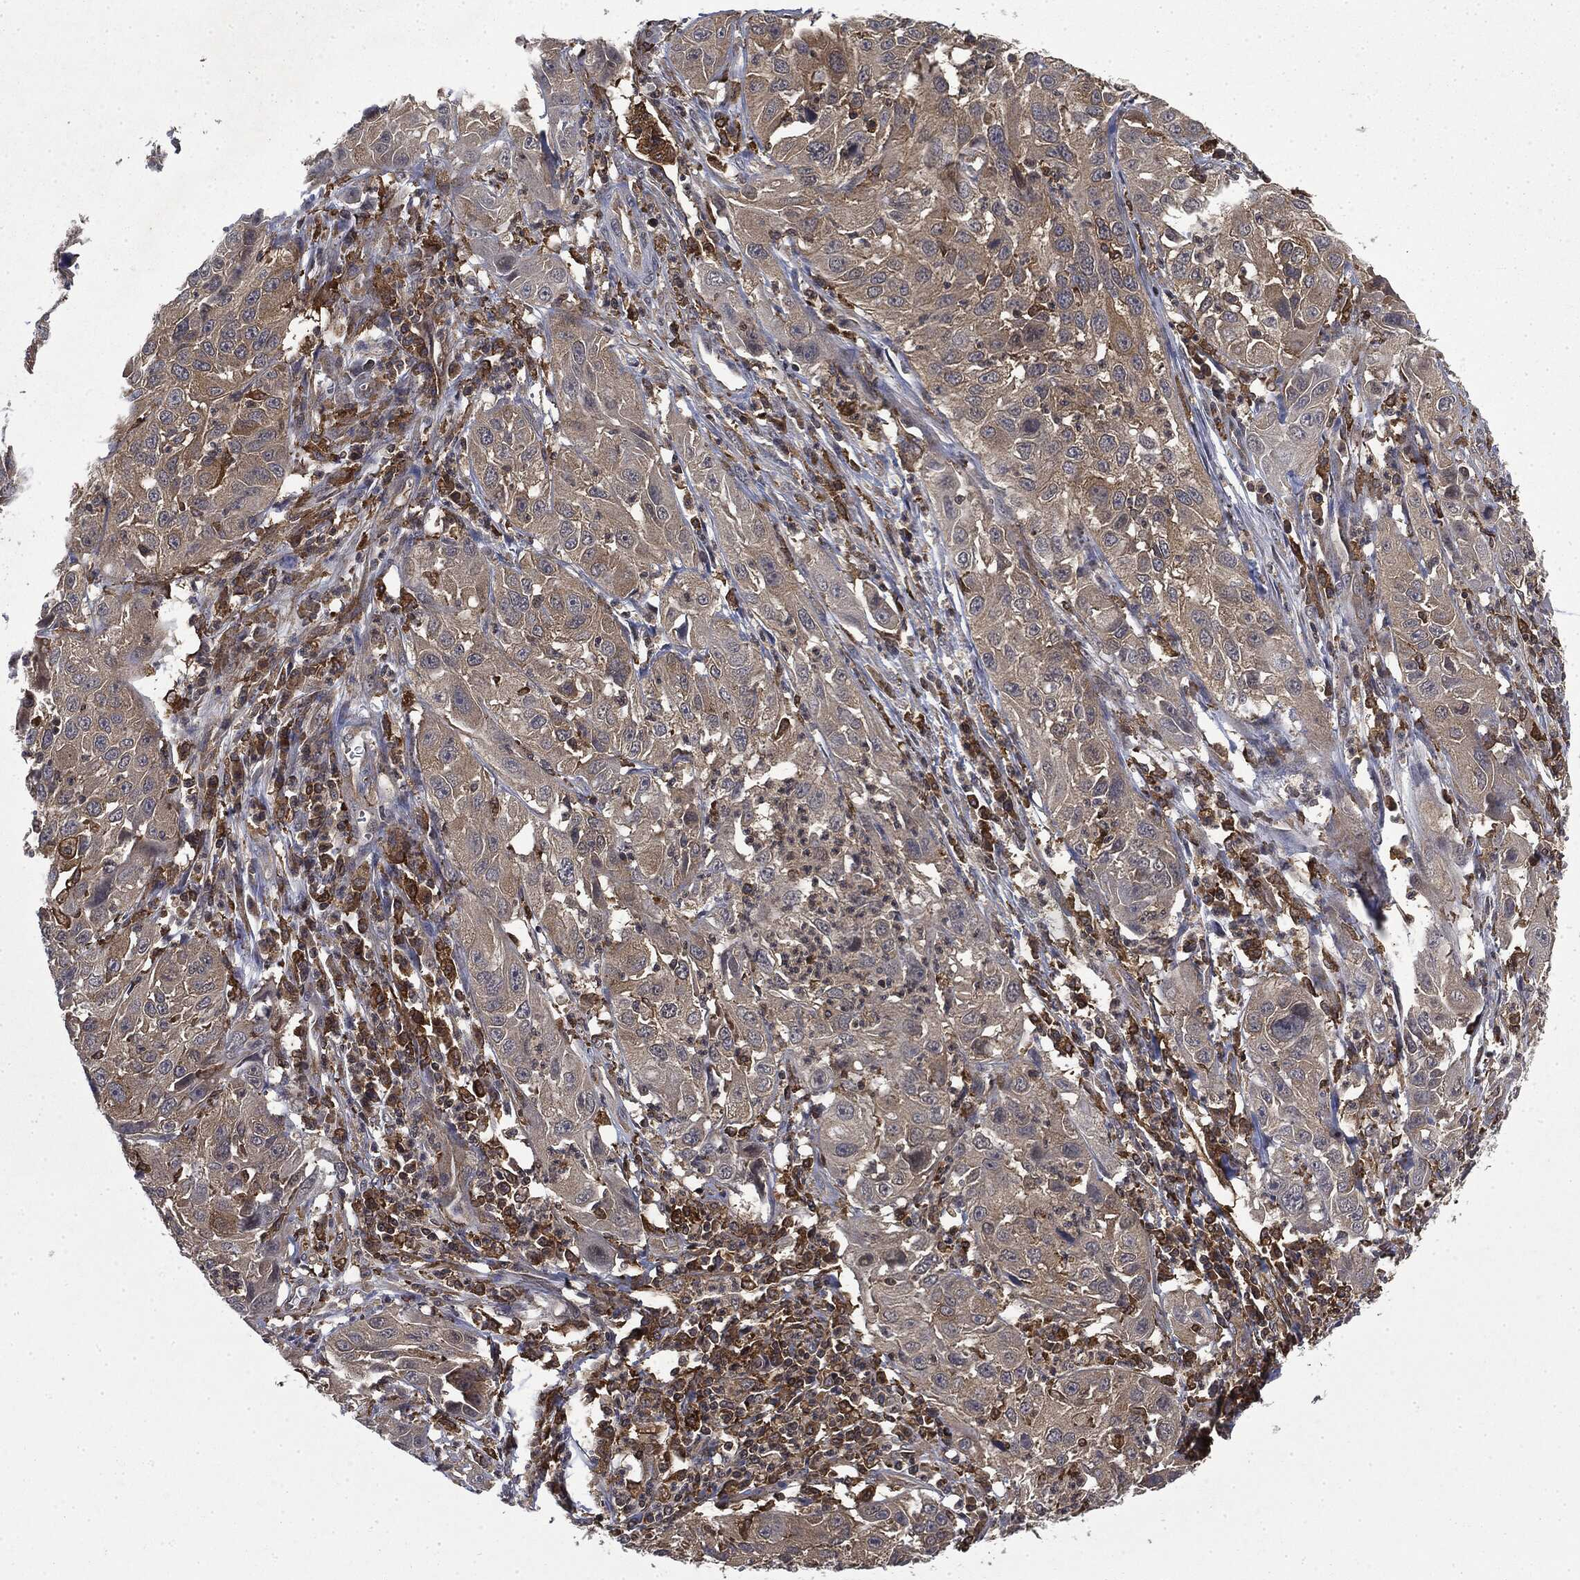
{"staining": {"intensity": "moderate", "quantity": "25%-75%", "location": "cytoplasmic/membranous"}, "tissue": "cervical cancer", "cell_type": "Tumor cells", "image_type": "cancer", "snomed": [{"axis": "morphology", "description": "Squamous cell carcinoma, NOS"}, {"axis": "topography", "description": "Cervix"}], "caption": "Immunohistochemical staining of squamous cell carcinoma (cervical) exhibits moderate cytoplasmic/membranous protein staining in approximately 25%-75% of tumor cells.", "gene": "SNX5", "patient": {"sex": "female", "age": 32}}